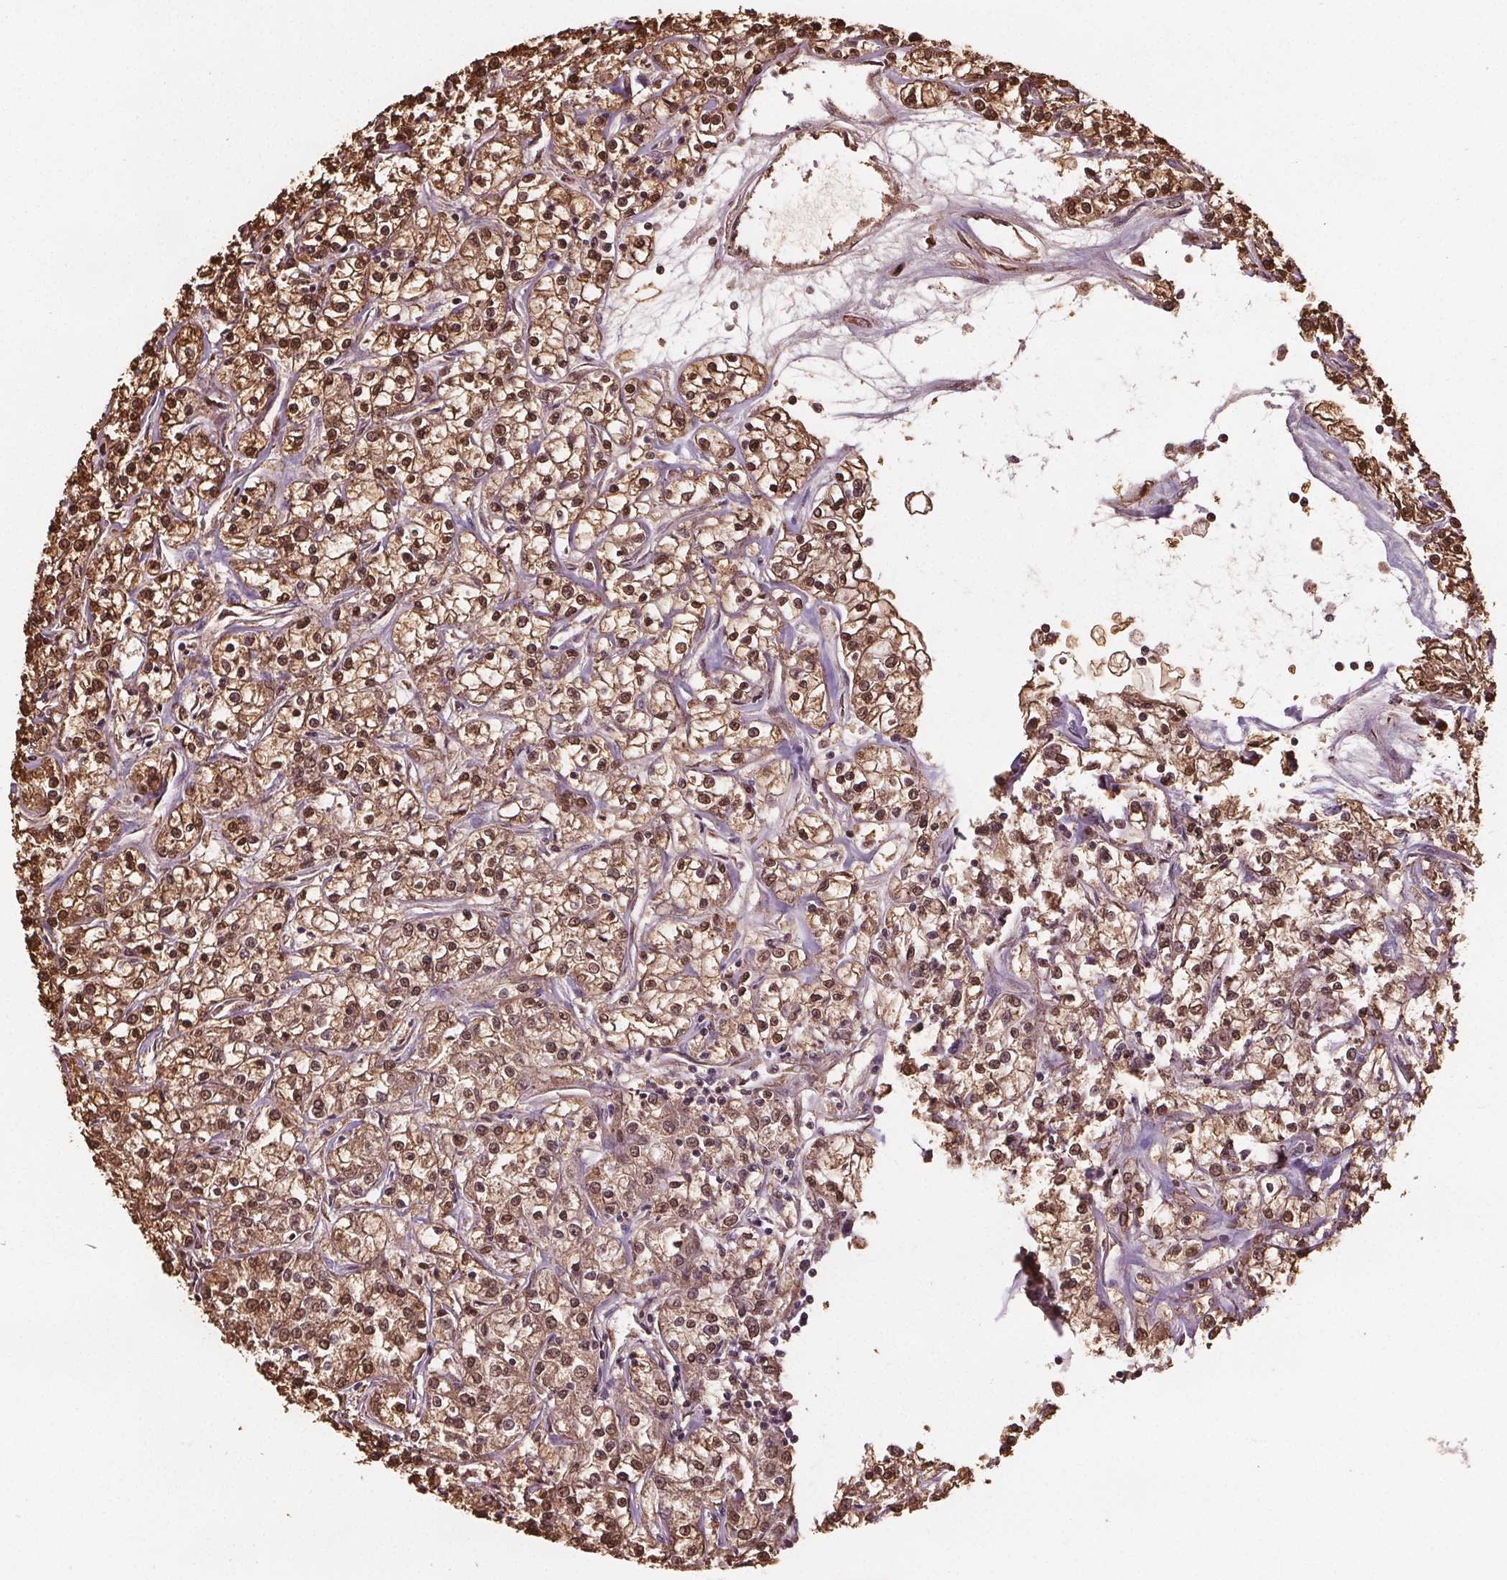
{"staining": {"intensity": "strong", "quantity": ">75%", "location": "cytoplasmic/membranous,nuclear"}, "tissue": "renal cancer", "cell_type": "Tumor cells", "image_type": "cancer", "snomed": [{"axis": "morphology", "description": "Adenocarcinoma, NOS"}, {"axis": "topography", "description": "Kidney"}], "caption": "IHC (DAB) staining of renal cancer (adenocarcinoma) exhibits strong cytoplasmic/membranous and nuclear protein staining in approximately >75% of tumor cells. The protein of interest is shown in brown color, while the nuclei are stained blue.", "gene": "ENO1", "patient": {"sex": "female", "age": 59}}